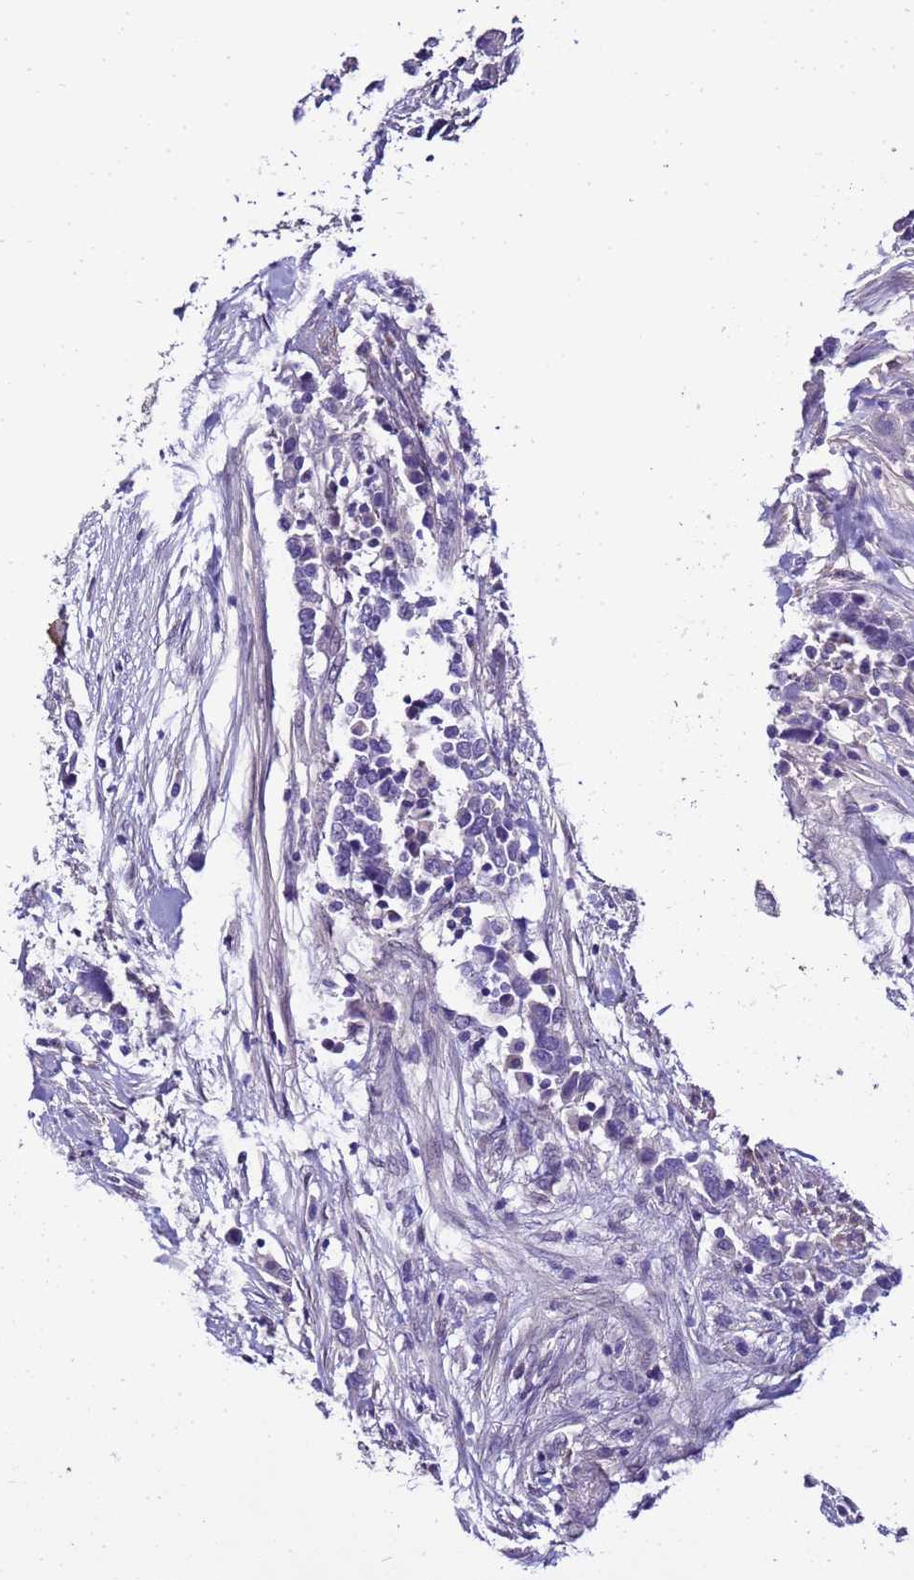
{"staining": {"intensity": "negative", "quantity": "none", "location": "none"}, "tissue": "urothelial cancer", "cell_type": "Tumor cells", "image_type": "cancer", "snomed": [{"axis": "morphology", "description": "Urothelial carcinoma, High grade"}, {"axis": "topography", "description": "Urinary bladder"}], "caption": "Tumor cells show no significant protein positivity in urothelial cancer.", "gene": "FAM166B", "patient": {"sex": "male", "age": 61}}